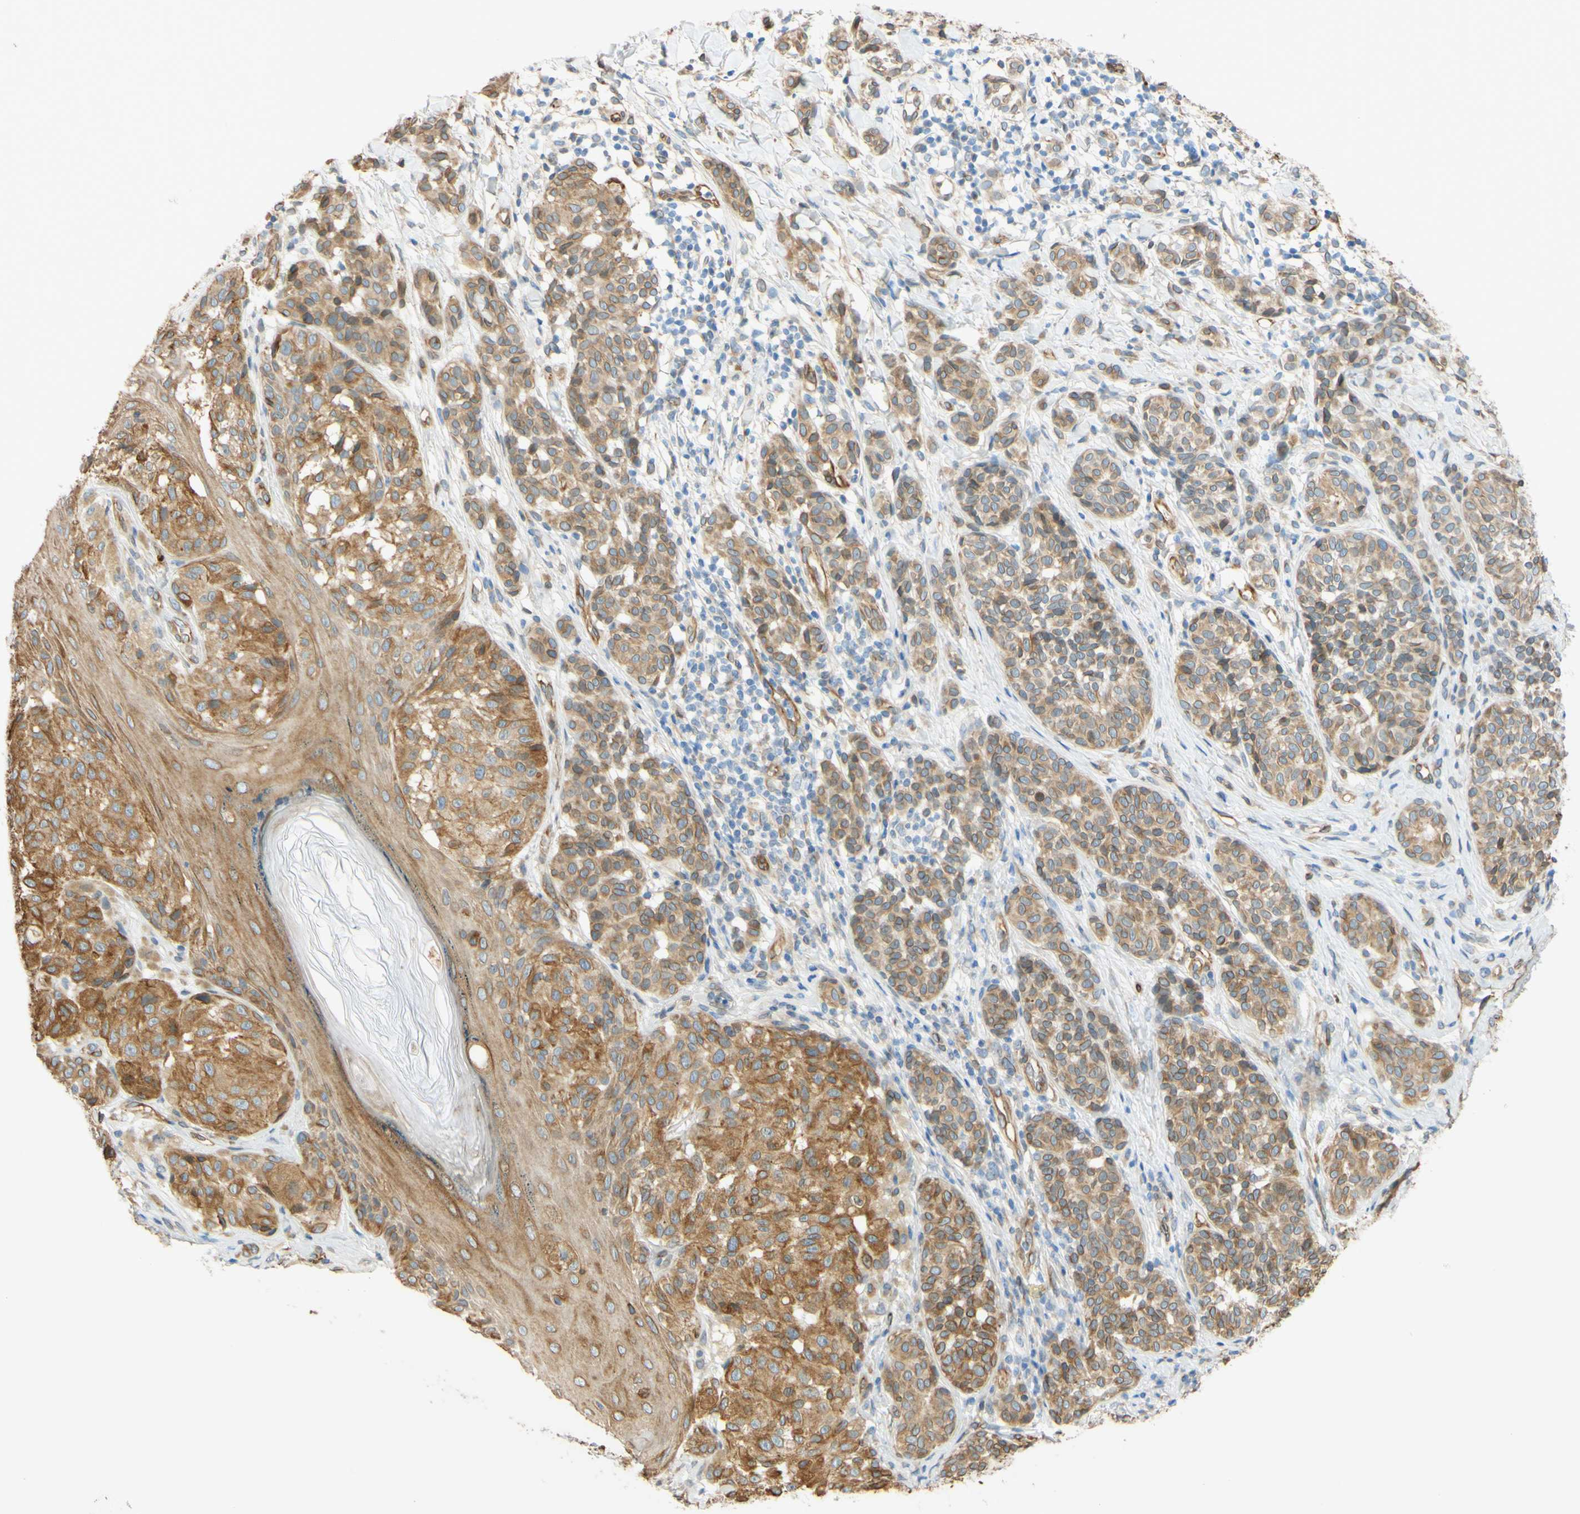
{"staining": {"intensity": "weak", "quantity": ">75%", "location": "cytoplasmic/membranous,nuclear"}, "tissue": "melanoma", "cell_type": "Tumor cells", "image_type": "cancer", "snomed": [{"axis": "morphology", "description": "Malignant melanoma, NOS"}, {"axis": "topography", "description": "Skin"}], "caption": "Malignant melanoma stained with immunohistochemistry (IHC) reveals weak cytoplasmic/membranous and nuclear expression in about >75% of tumor cells.", "gene": "ENDOD1", "patient": {"sex": "female", "age": 46}}